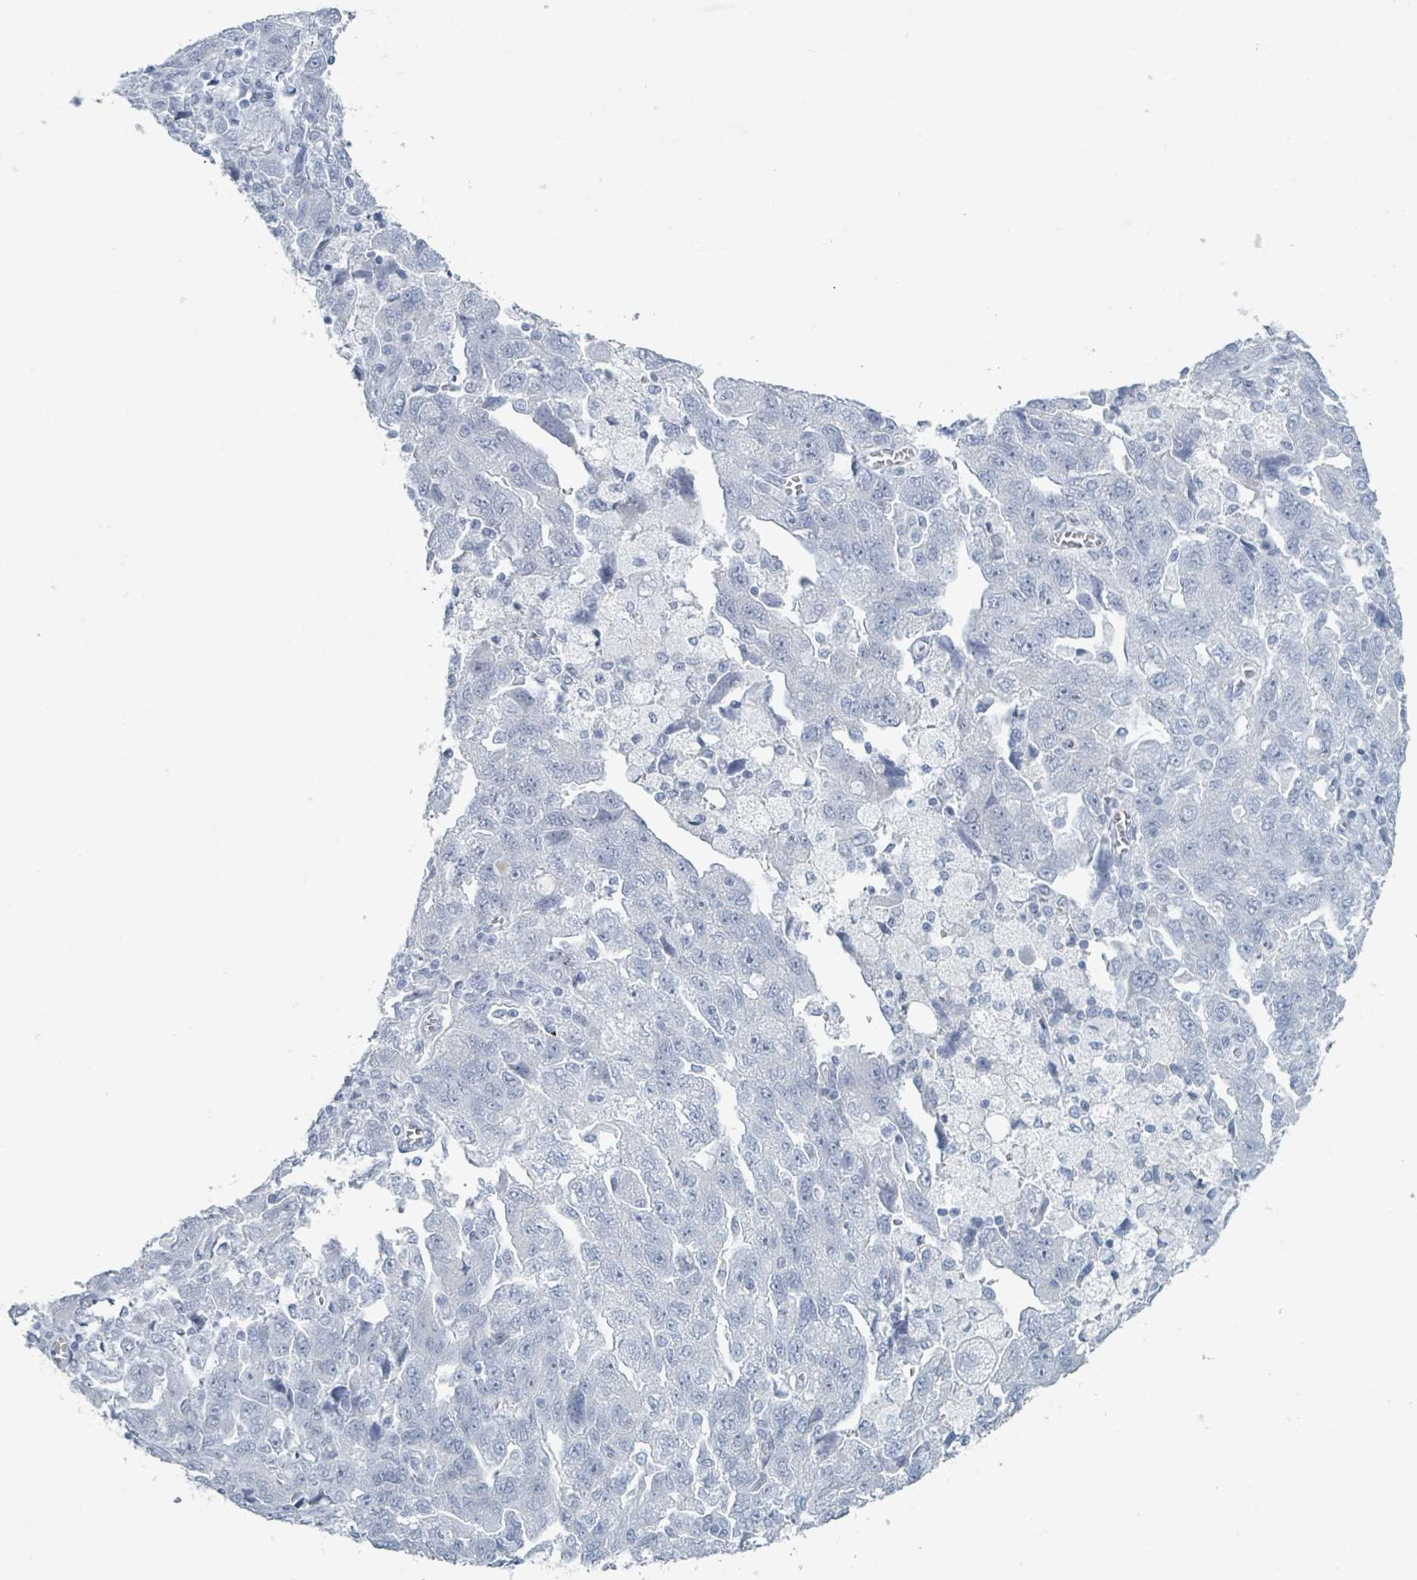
{"staining": {"intensity": "negative", "quantity": "none", "location": "none"}, "tissue": "ovarian cancer", "cell_type": "Tumor cells", "image_type": "cancer", "snomed": [{"axis": "morphology", "description": "Carcinoma, NOS"}, {"axis": "morphology", "description": "Cystadenocarcinoma, serous, NOS"}, {"axis": "topography", "description": "Ovary"}], "caption": "High magnification brightfield microscopy of ovarian cancer stained with DAB (3,3'-diaminobenzidine) (brown) and counterstained with hematoxylin (blue): tumor cells show no significant positivity.", "gene": "GPR15LG", "patient": {"sex": "female", "age": 69}}